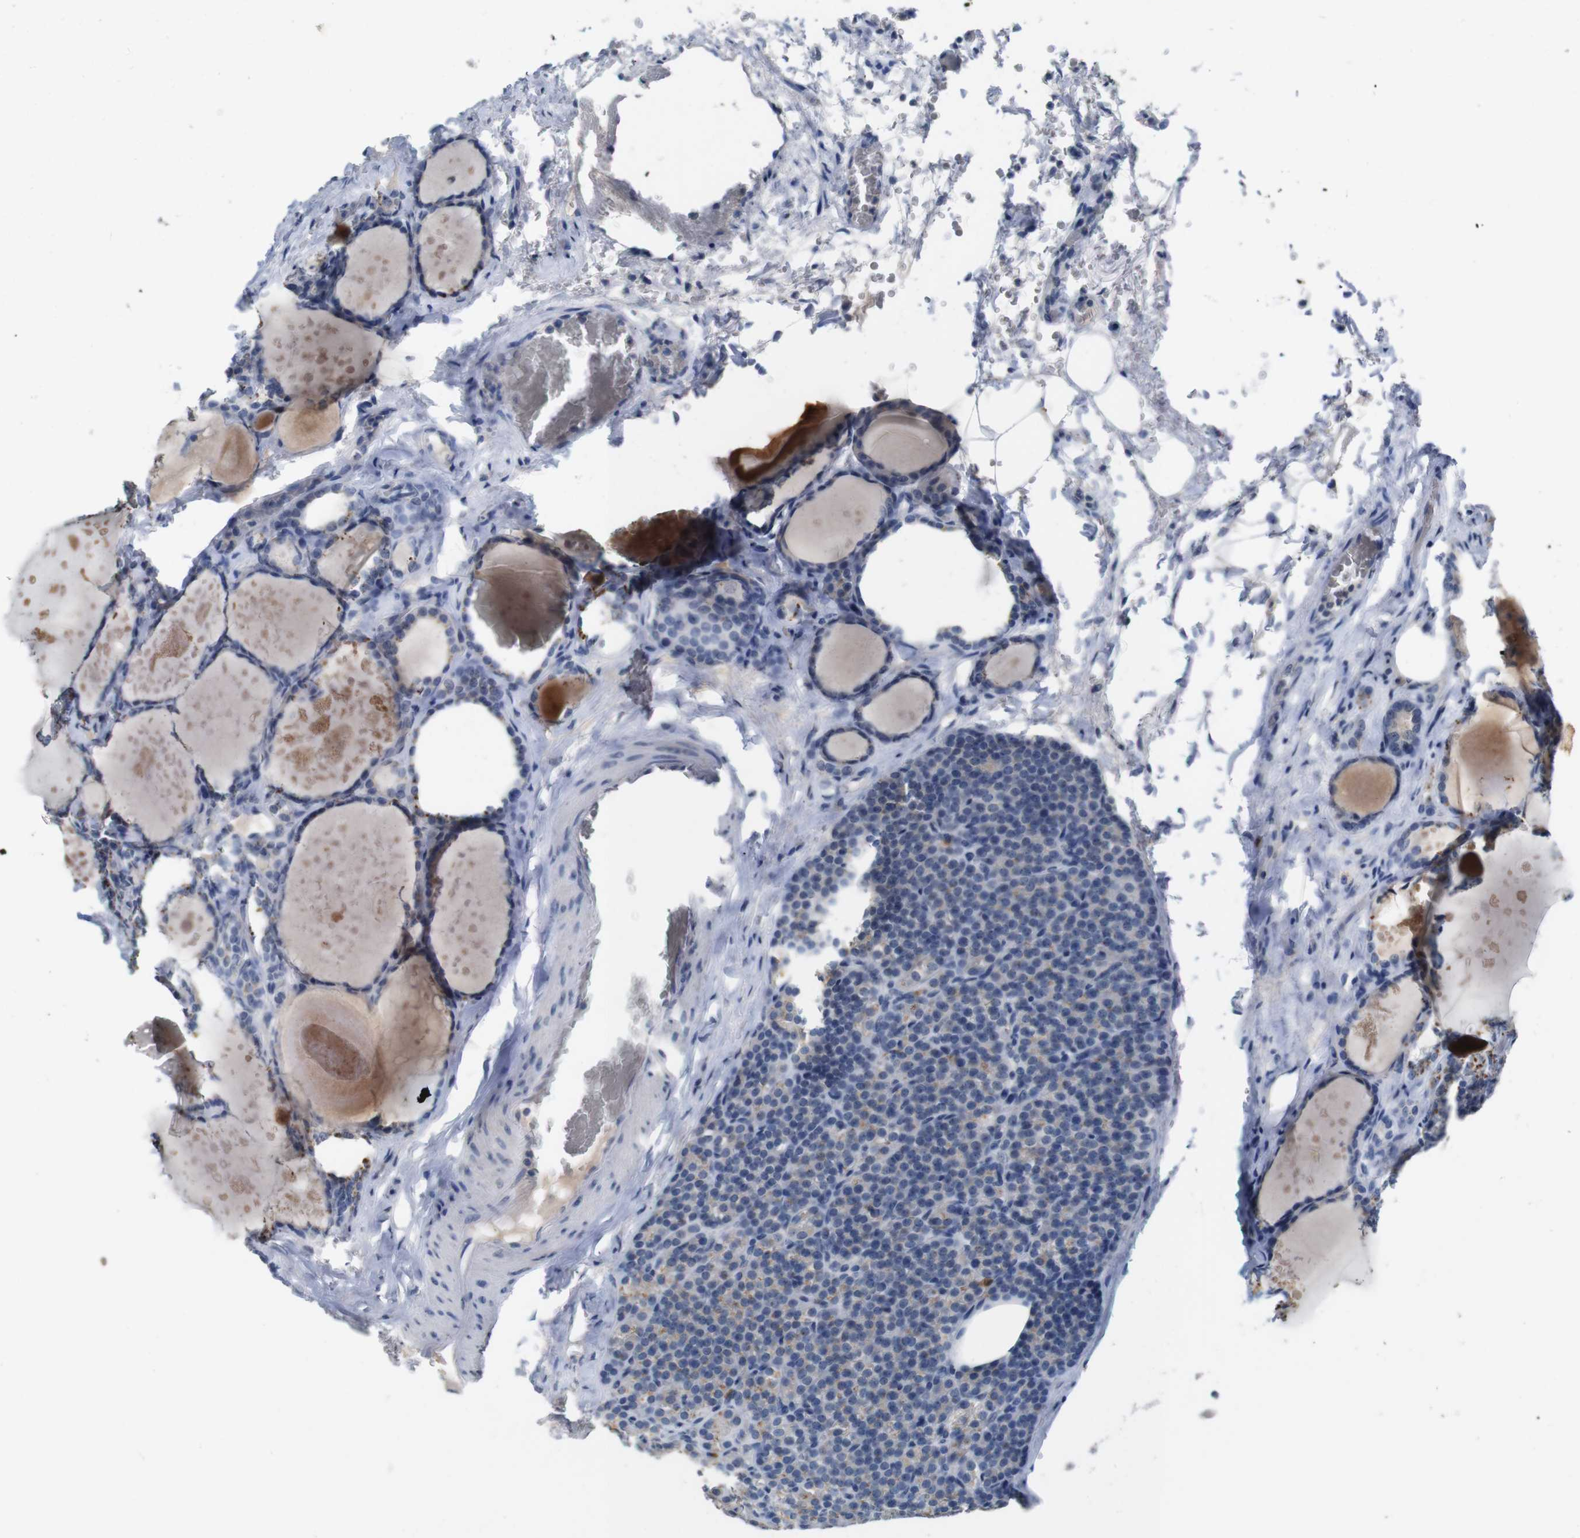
{"staining": {"intensity": "negative", "quantity": "none", "location": "none"}, "tissue": "parathyroid gland", "cell_type": "Glandular cells", "image_type": "normal", "snomed": [{"axis": "morphology", "description": "Normal tissue, NOS"}, {"axis": "topography", "description": "Parathyroid gland"}], "caption": "Glandular cells show no significant protein expression in benign parathyroid gland. The staining was performed using DAB (3,3'-diaminobenzidine) to visualize the protein expression in brown, while the nuclei were stained in blue with hematoxylin (Magnification: 20x).", "gene": "SLC2A8", "patient": {"sex": "female", "age": 57}}